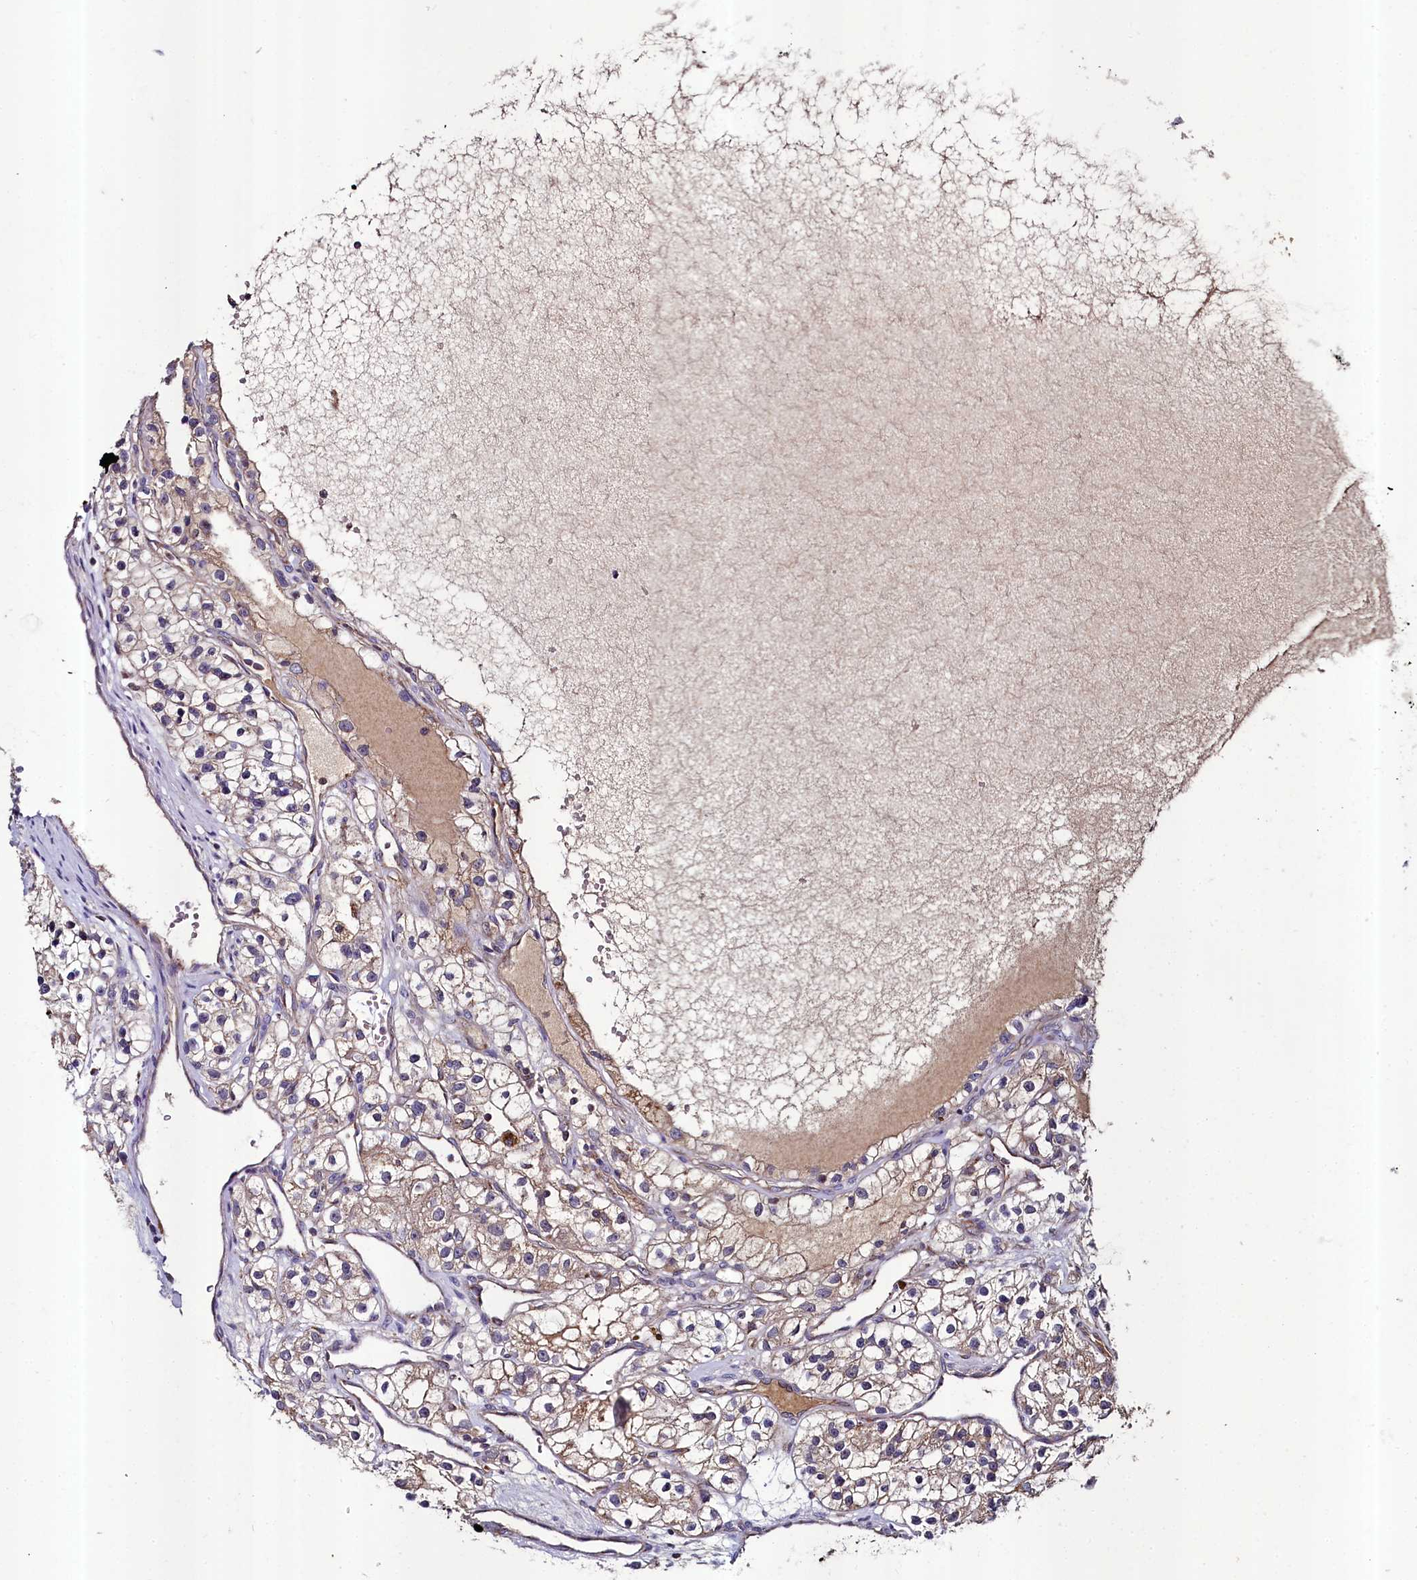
{"staining": {"intensity": "weak", "quantity": "<25%", "location": "cytoplasmic/membranous"}, "tissue": "renal cancer", "cell_type": "Tumor cells", "image_type": "cancer", "snomed": [{"axis": "morphology", "description": "Adenocarcinoma, NOS"}, {"axis": "topography", "description": "Kidney"}], "caption": "This image is of renal cancer stained with immunohistochemistry to label a protein in brown with the nuclei are counter-stained blue. There is no expression in tumor cells.", "gene": "METTL4", "patient": {"sex": "female", "age": 57}}